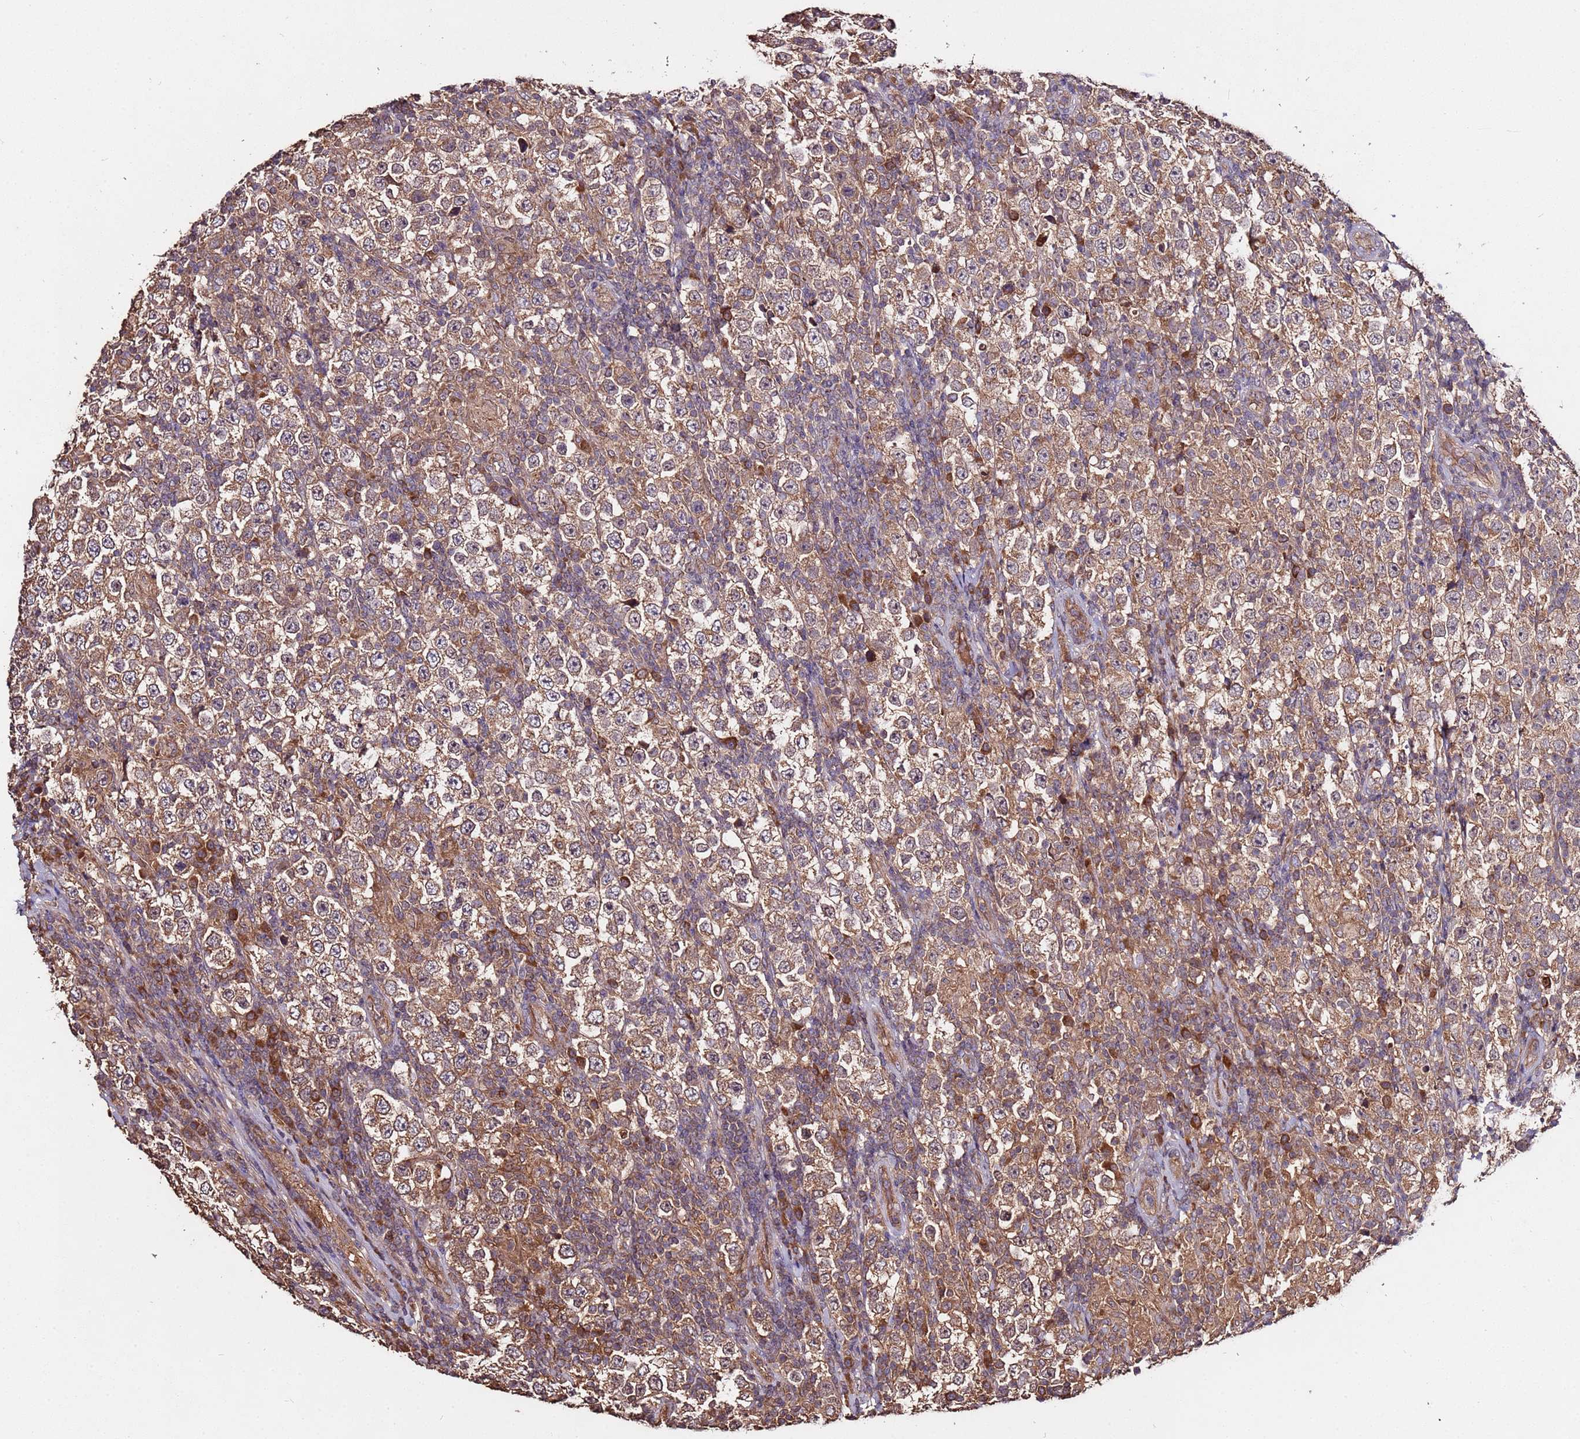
{"staining": {"intensity": "moderate", "quantity": ">75%", "location": "cytoplasmic/membranous"}, "tissue": "testis cancer", "cell_type": "Tumor cells", "image_type": "cancer", "snomed": [{"axis": "morphology", "description": "Normal tissue, NOS"}, {"axis": "morphology", "description": "Urothelial carcinoma, High grade"}, {"axis": "morphology", "description": "Seminoma, NOS"}, {"axis": "morphology", "description": "Carcinoma, Embryonal, NOS"}, {"axis": "topography", "description": "Urinary bladder"}, {"axis": "topography", "description": "Testis"}], "caption": "Protein expression analysis of testis cancer reveals moderate cytoplasmic/membranous expression in about >75% of tumor cells. (brown staining indicates protein expression, while blue staining denotes nuclei).", "gene": "RPS15A", "patient": {"sex": "male", "age": 41}}